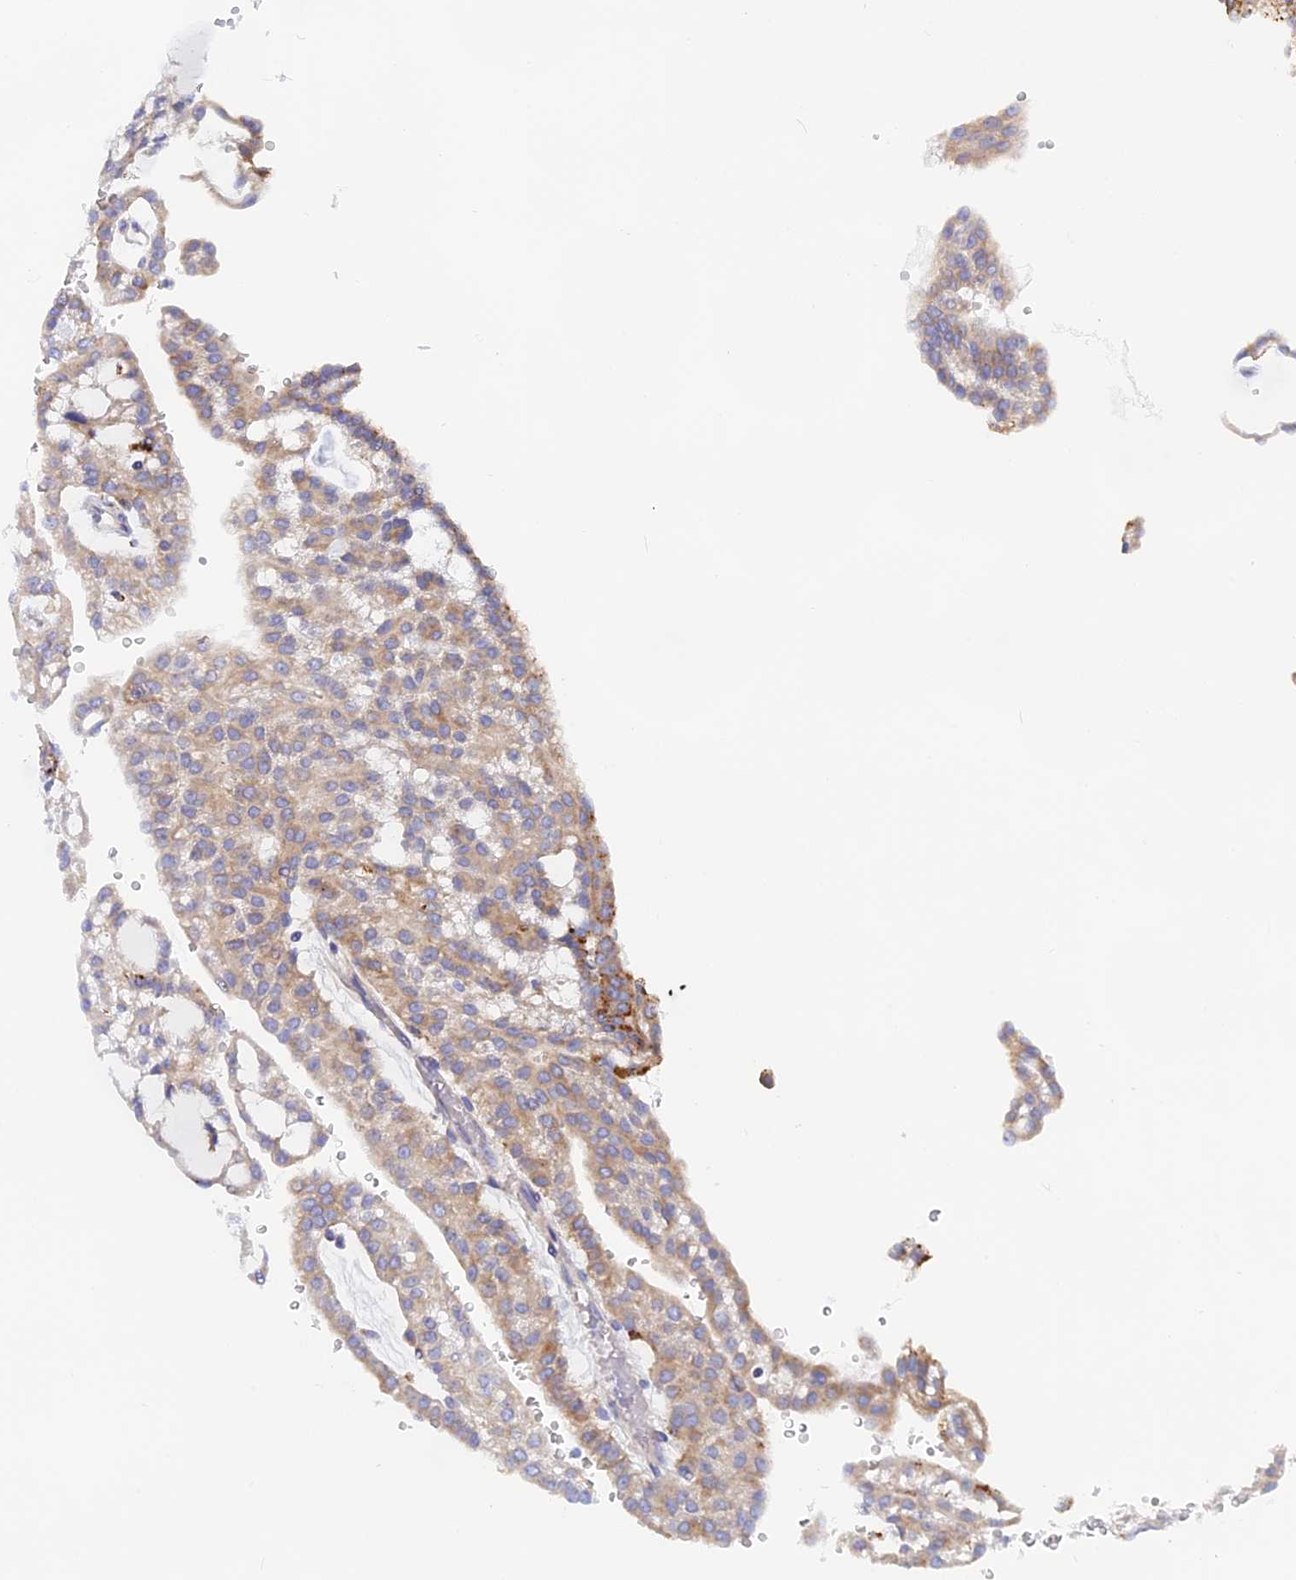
{"staining": {"intensity": "moderate", "quantity": "25%-75%", "location": "cytoplasmic/membranous"}, "tissue": "renal cancer", "cell_type": "Tumor cells", "image_type": "cancer", "snomed": [{"axis": "morphology", "description": "Adenocarcinoma, NOS"}, {"axis": "topography", "description": "Kidney"}], "caption": "Immunohistochemical staining of renal adenocarcinoma exhibits moderate cytoplasmic/membranous protein expression in approximately 25%-75% of tumor cells.", "gene": "GLB1L", "patient": {"sex": "male", "age": 63}}